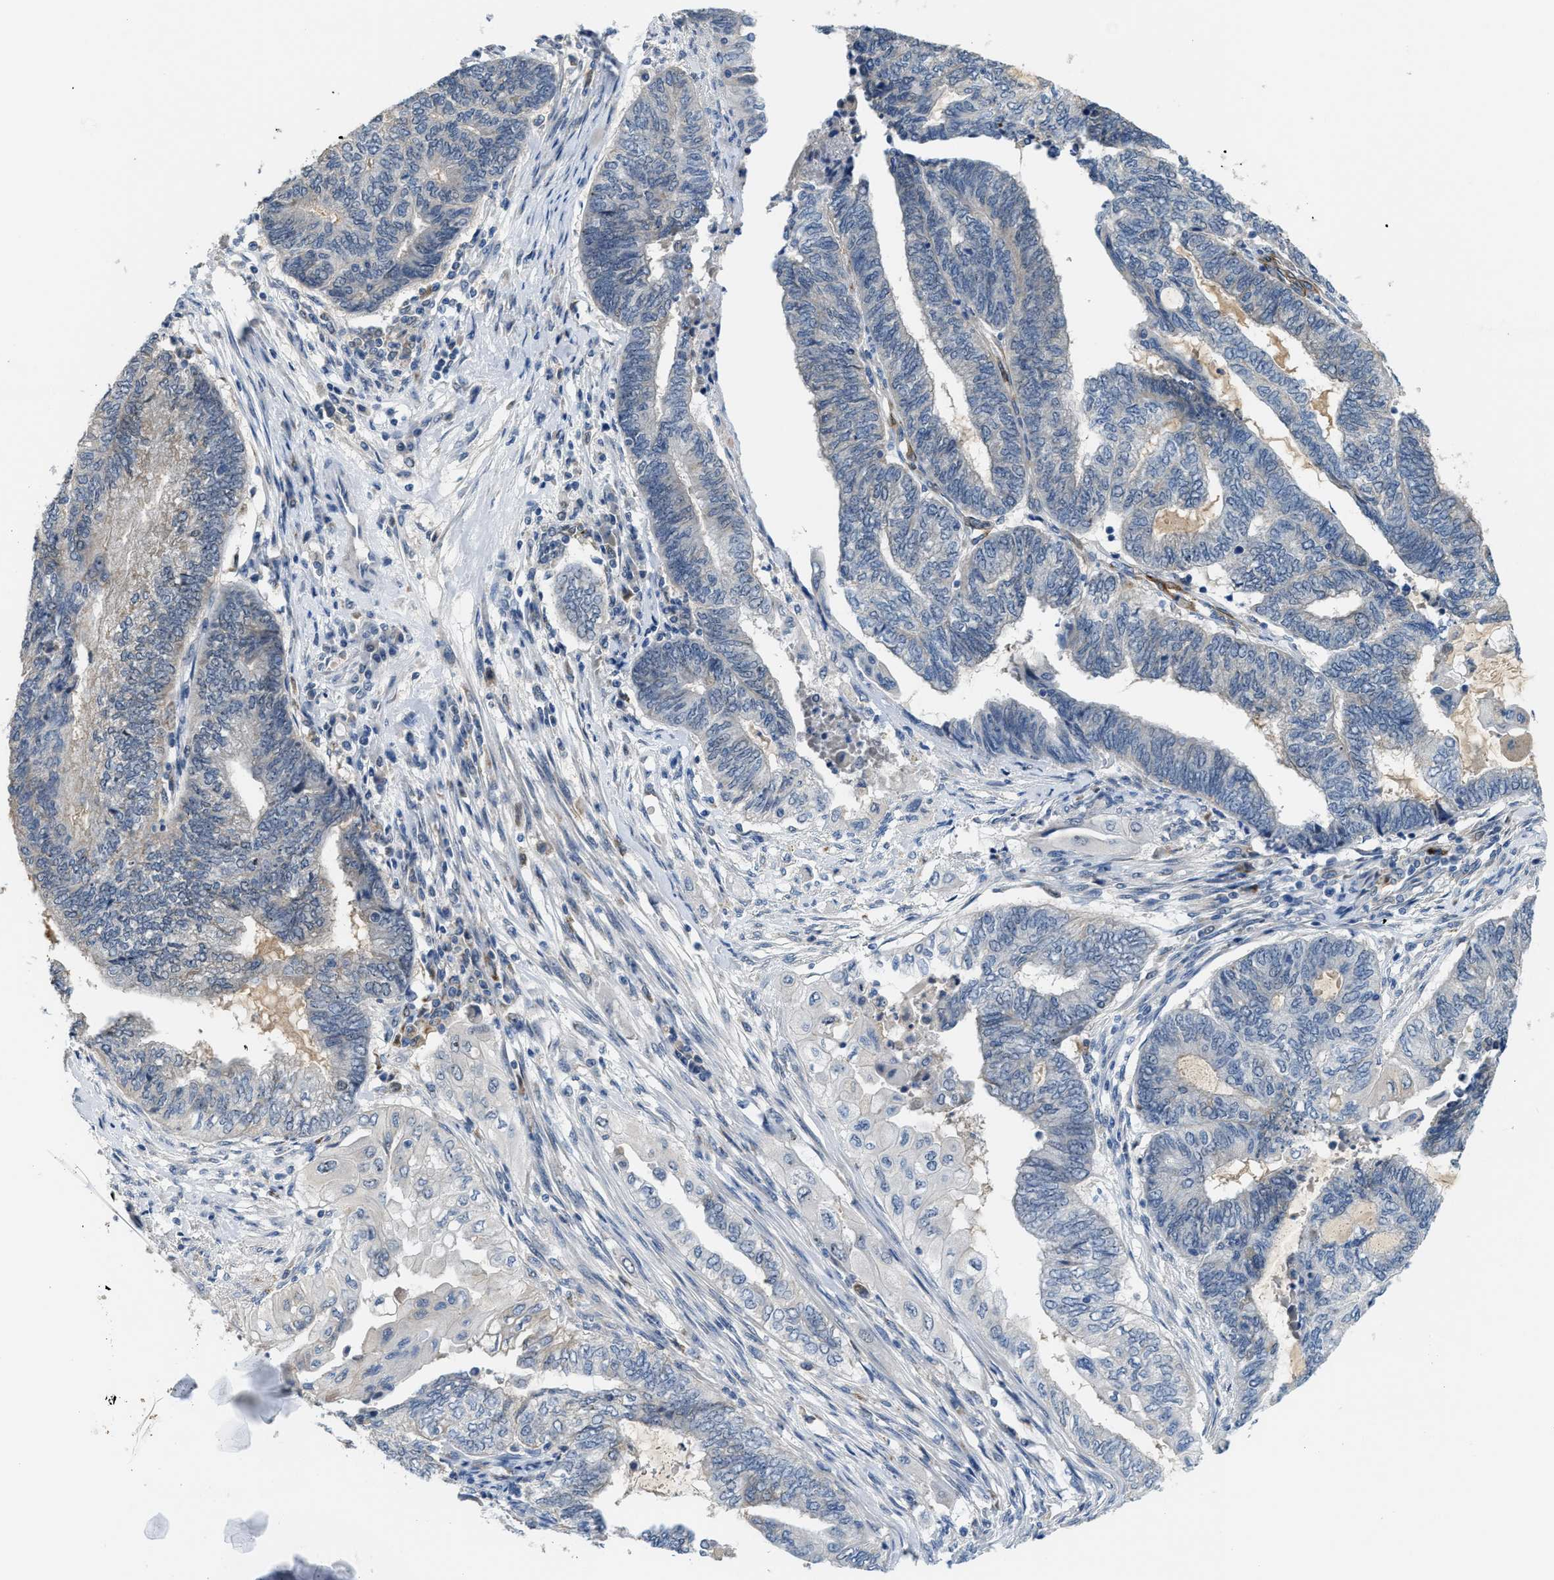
{"staining": {"intensity": "negative", "quantity": "none", "location": "none"}, "tissue": "endometrial cancer", "cell_type": "Tumor cells", "image_type": "cancer", "snomed": [{"axis": "morphology", "description": "Adenocarcinoma, NOS"}, {"axis": "topography", "description": "Uterus"}, {"axis": "topography", "description": "Endometrium"}], "caption": "Histopathology image shows no significant protein positivity in tumor cells of endometrial cancer. (Stains: DAB immunohistochemistry with hematoxylin counter stain, Microscopy: brightfield microscopy at high magnification).", "gene": "ZNF783", "patient": {"sex": "female", "age": 70}}